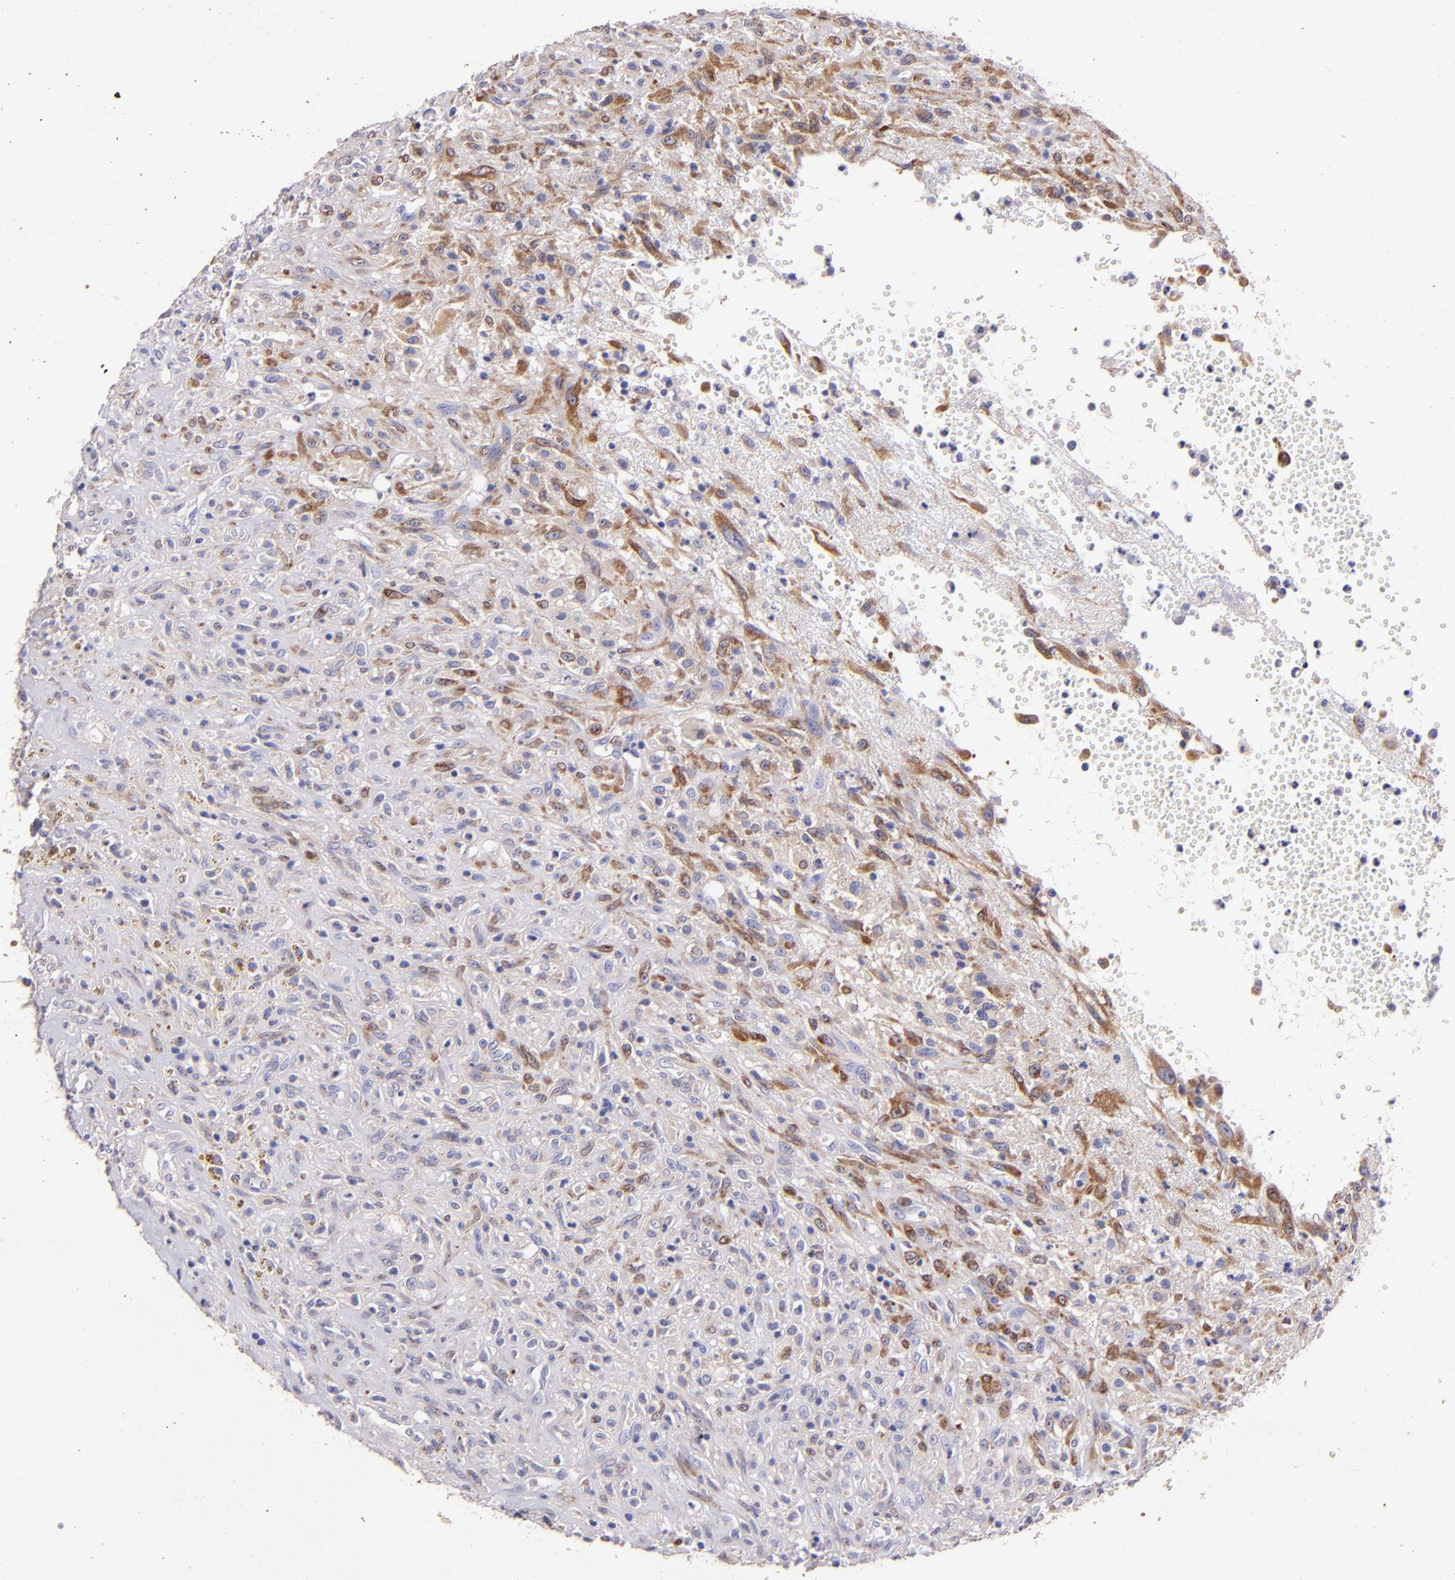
{"staining": {"intensity": "strong", "quantity": ">75%", "location": "cytoplasmic/membranous"}, "tissue": "glioma", "cell_type": "Tumor cells", "image_type": "cancer", "snomed": [{"axis": "morphology", "description": "Glioma, malignant, High grade"}, {"axis": "topography", "description": "Brain"}], "caption": "Immunohistochemical staining of high-grade glioma (malignant) displays high levels of strong cytoplasmic/membranous protein staining in approximately >75% of tumor cells.", "gene": "RET", "patient": {"sex": "male", "age": 66}}